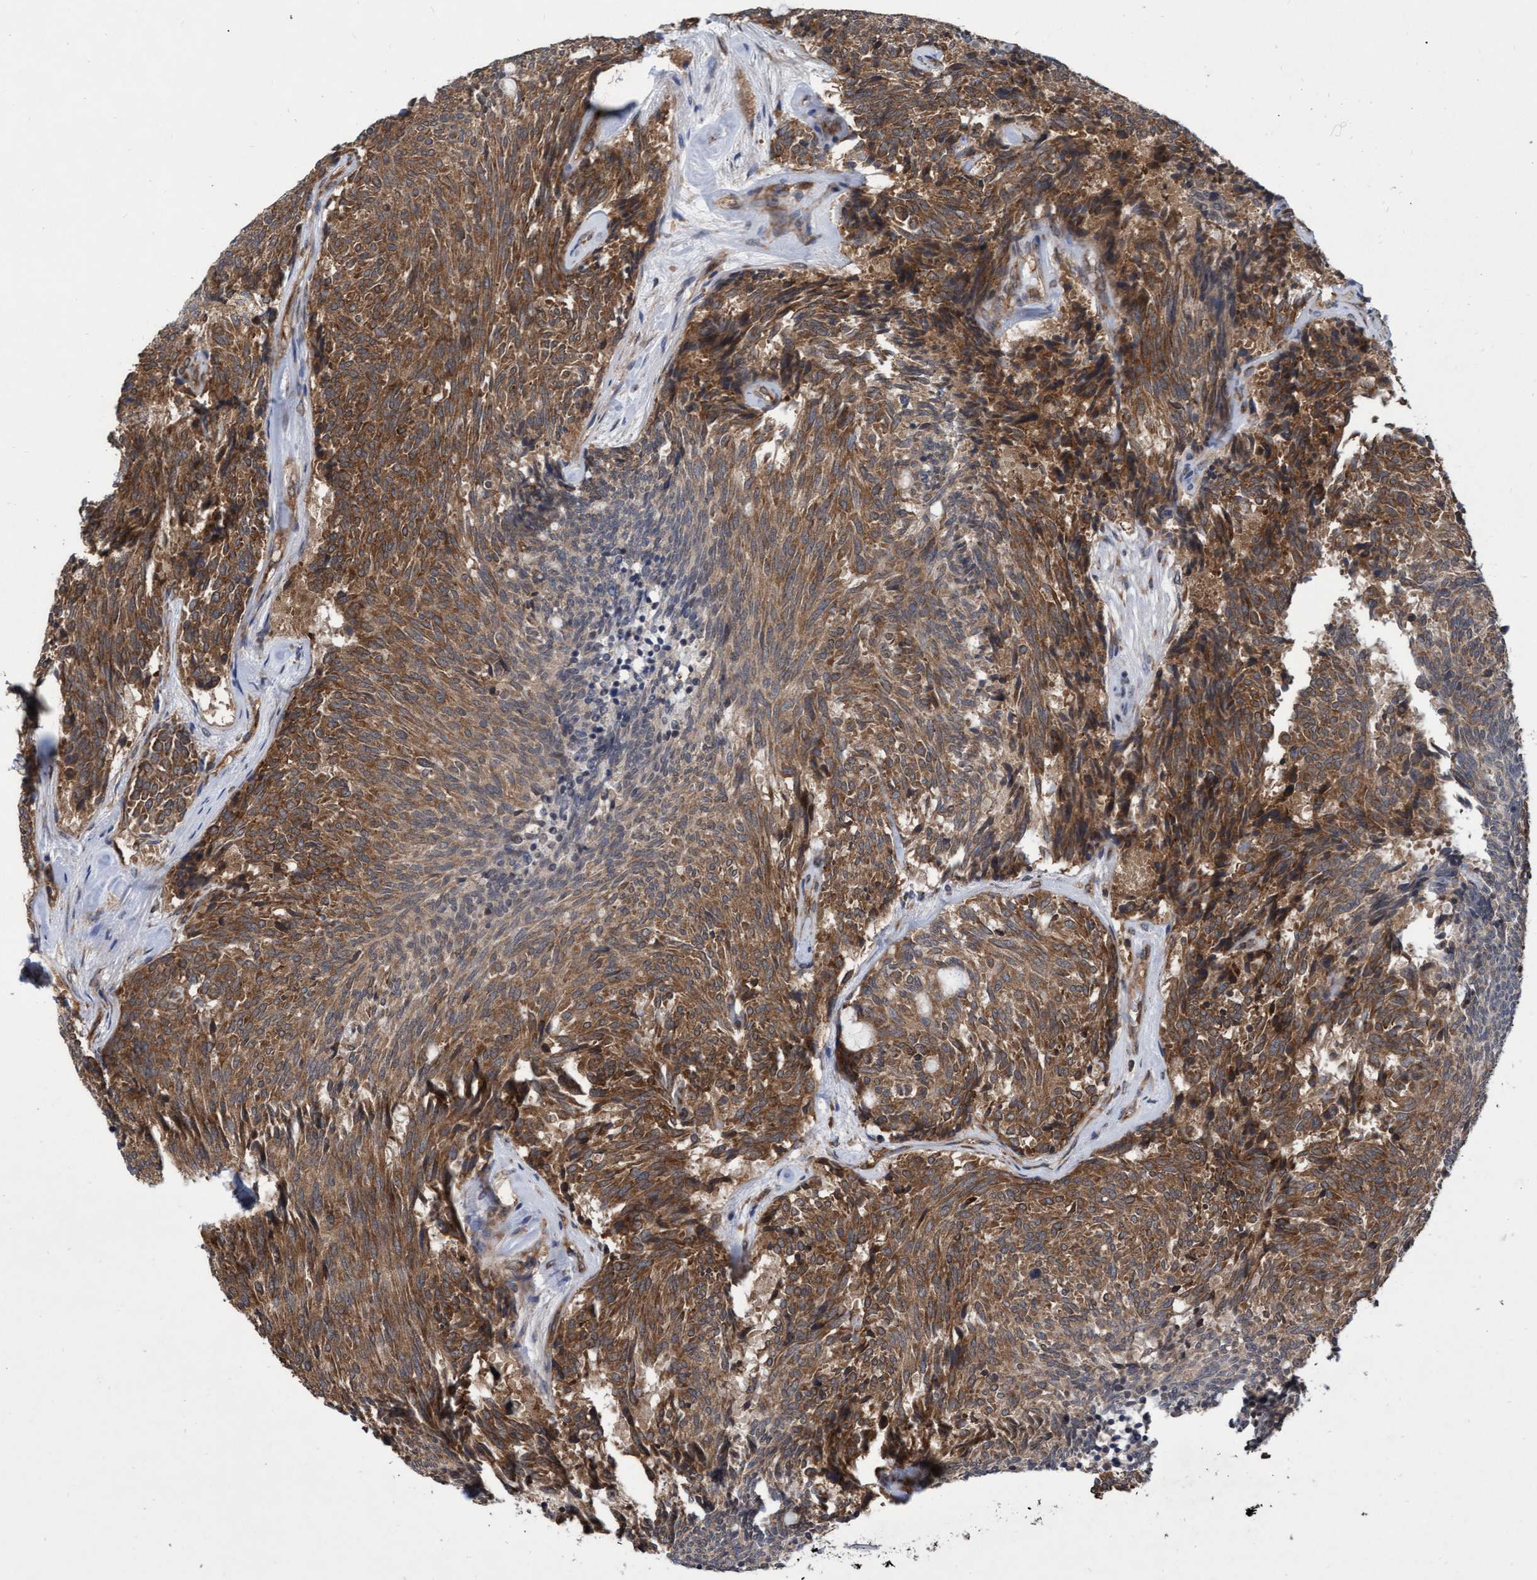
{"staining": {"intensity": "moderate", "quantity": ">75%", "location": "cytoplasmic/membranous"}, "tissue": "carcinoid", "cell_type": "Tumor cells", "image_type": "cancer", "snomed": [{"axis": "morphology", "description": "Carcinoid, malignant, NOS"}, {"axis": "topography", "description": "Pancreas"}], "caption": "Tumor cells show medium levels of moderate cytoplasmic/membranous positivity in approximately >75% of cells in carcinoid. (brown staining indicates protein expression, while blue staining denotes nuclei).", "gene": "ABCF2", "patient": {"sex": "female", "age": 54}}